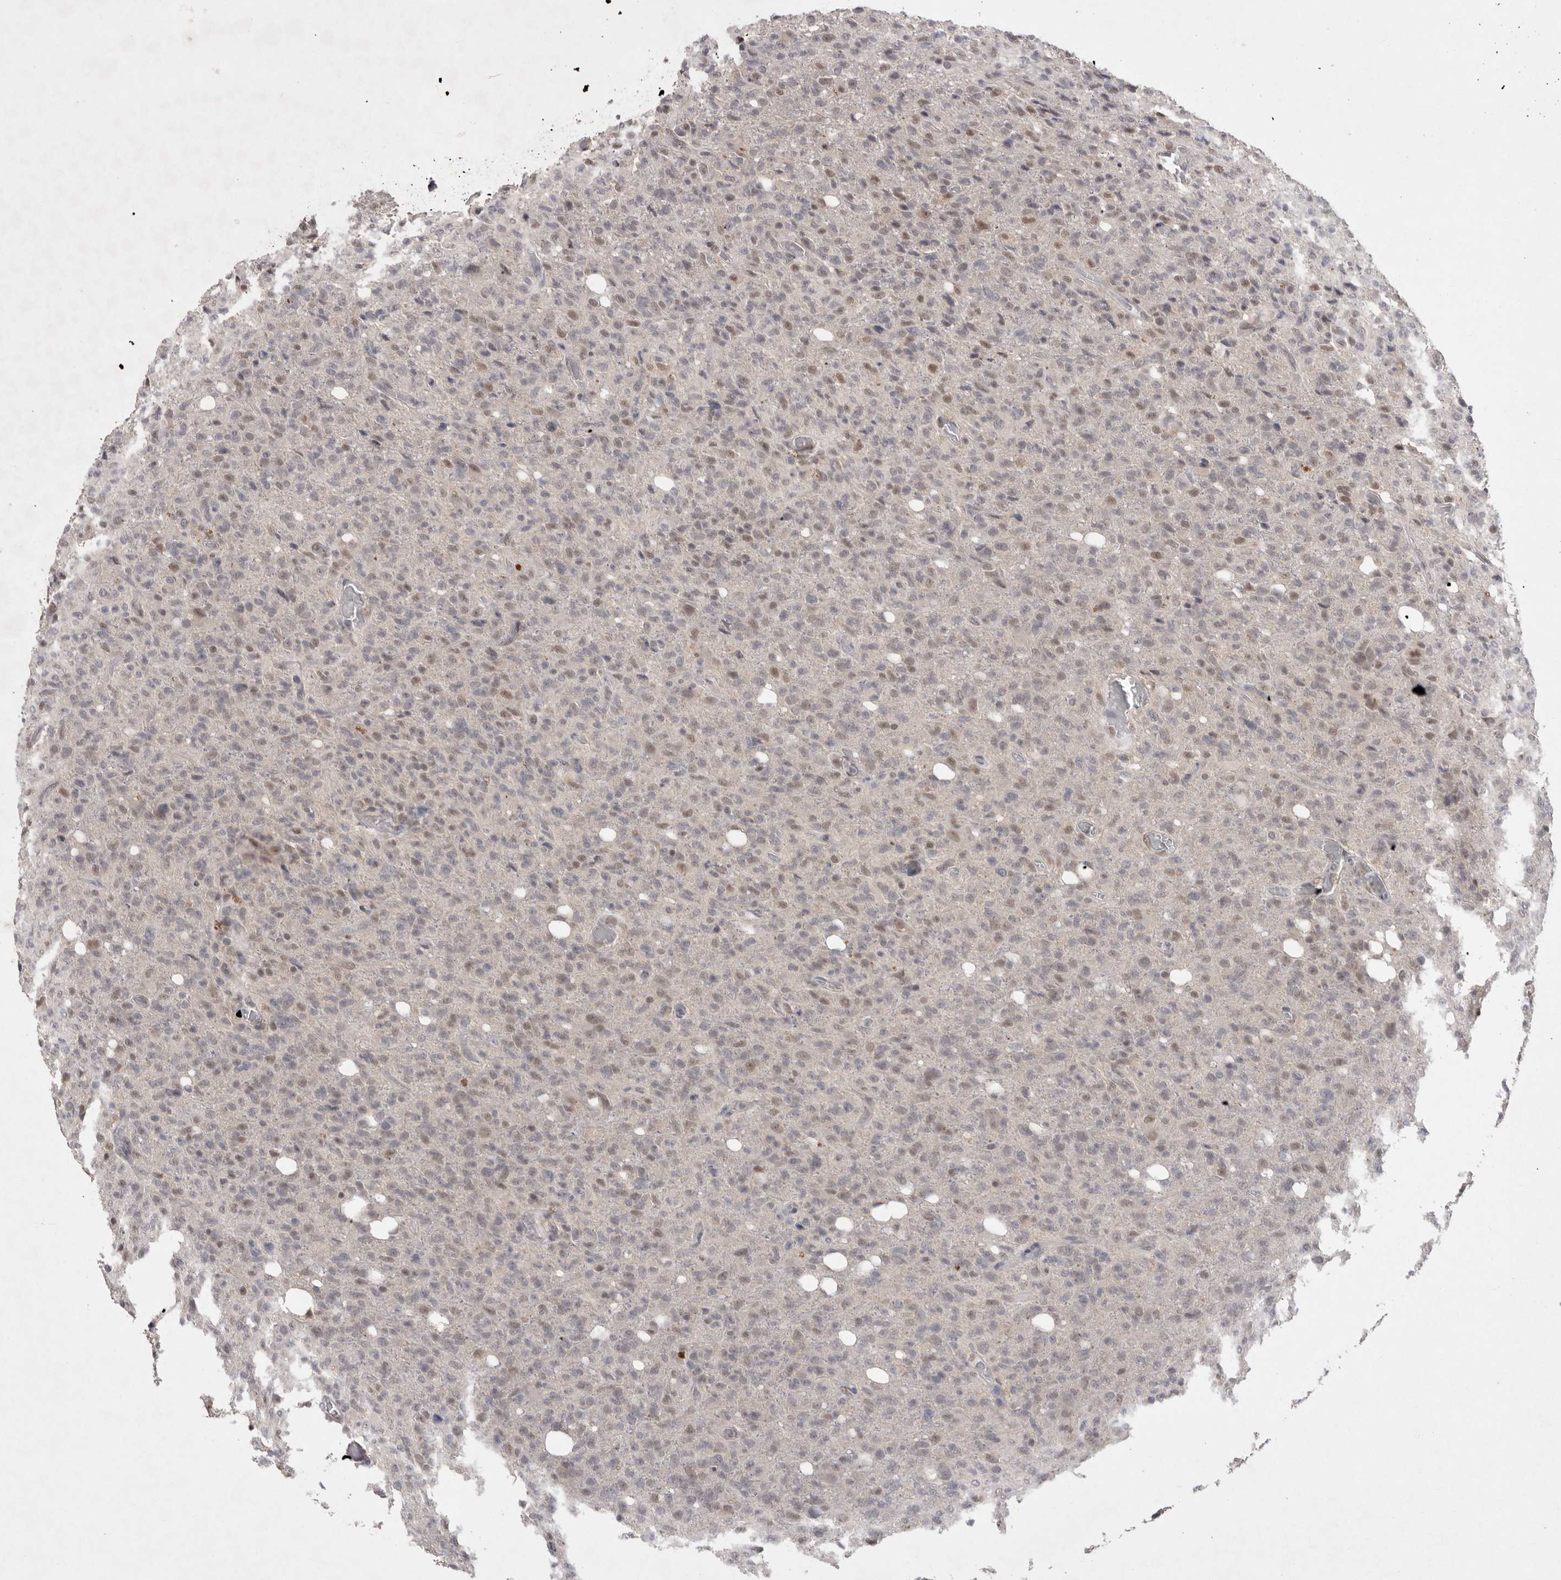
{"staining": {"intensity": "weak", "quantity": "25%-75%", "location": "nuclear"}, "tissue": "glioma", "cell_type": "Tumor cells", "image_type": "cancer", "snomed": [{"axis": "morphology", "description": "Glioma, malignant, High grade"}, {"axis": "topography", "description": "Brain"}], "caption": "Glioma stained with DAB (3,3'-diaminobenzidine) immunohistochemistry (IHC) reveals low levels of weak nuclear expression in about 25%-75% of tumor cells.", "gene": "HUS1", "patient": {"sex": "female", "age": 57}}